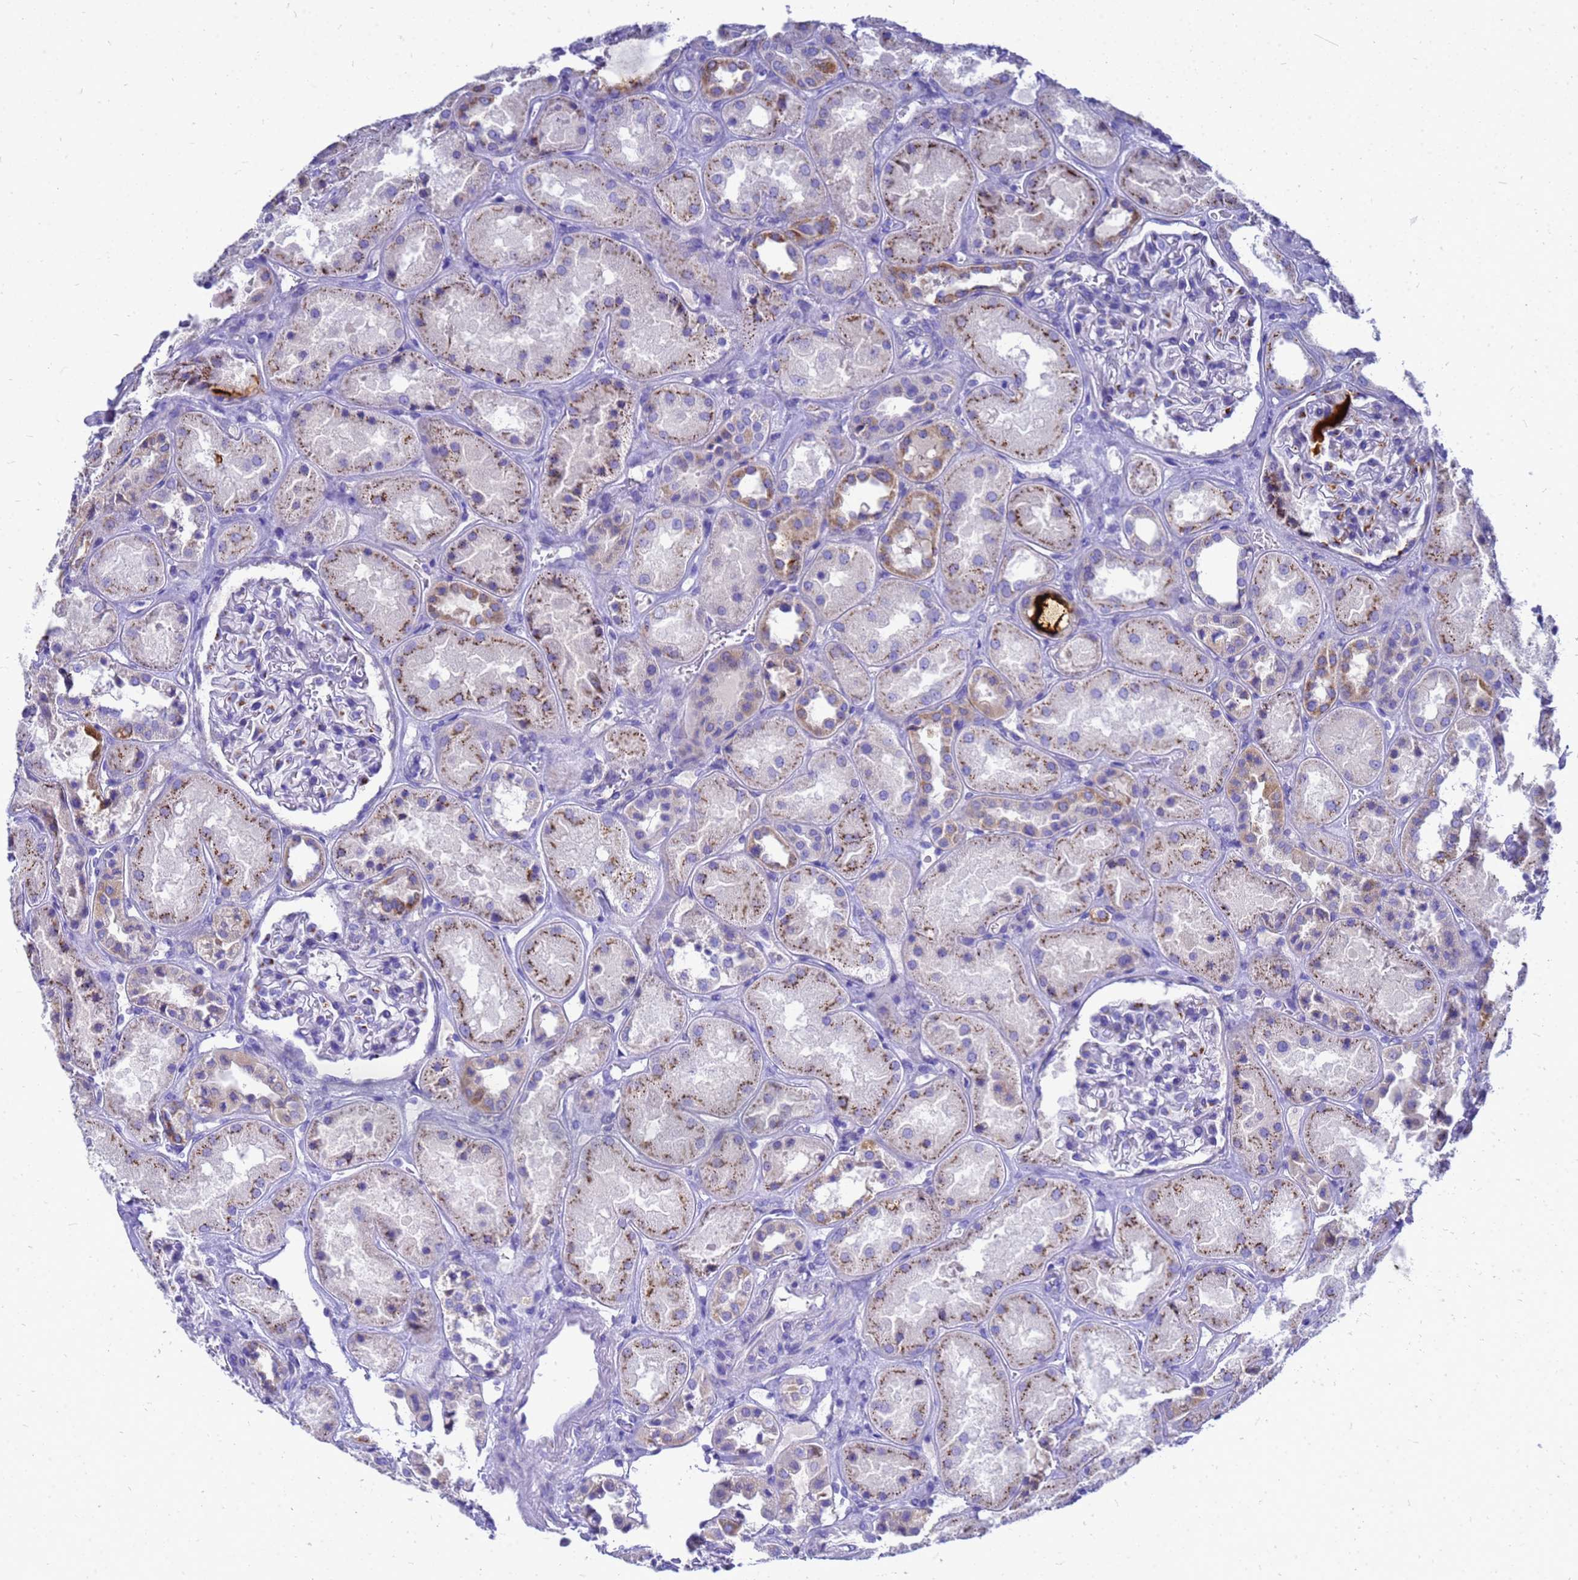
{"staining": {"intensity": "strong", "quantity": "<25%", "location": "cytoplasmic/membranous"}, "tissue": "kidney", "cell_type": "Cells in glomeruli", "image_type": "normal", "snomed": [{"axis": "morphology", "description": "Normal tissue, NOS"}, {"axis": "topography", "description": "Kidney"}], "caption": "Kidney stained for a protein exhibits strong cytoplasmic/membranous positivity in cells in glomeruli. The staining was performed using DAB (3,3'-diaminobenzidine) to visualize the protein expression in brown, while the nuclei were stained in blue with hematoxylin (Magnification: 20x).", "gene": "OR52E2", "patient": {"sex": "male", "age": 70}}